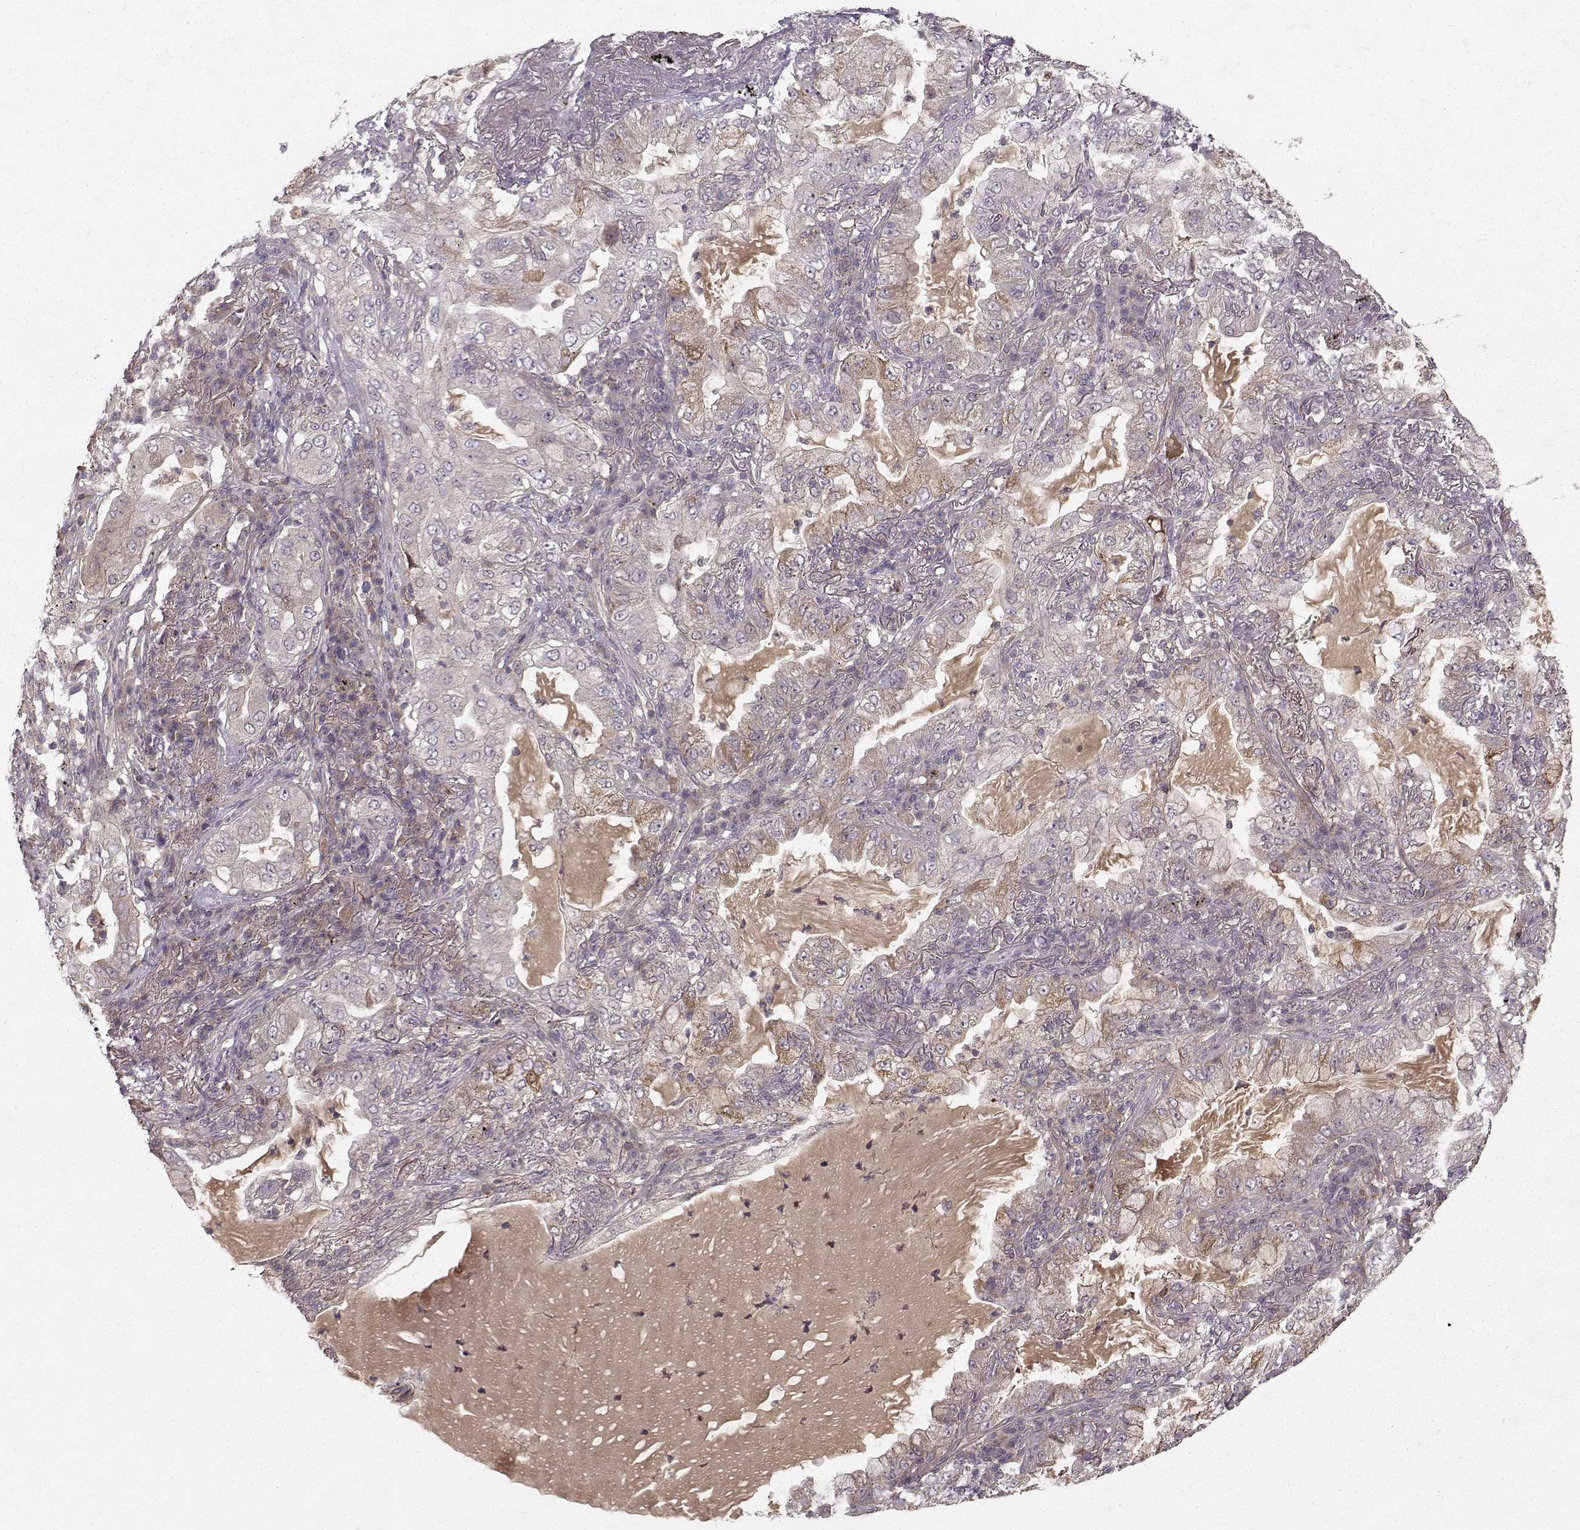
{"staining": {"intensity": "negative", "quantity": "none", "location": "none"}, "tissue": "lung cancer", "cell_type": "Tumor cells", "image_type": "cancer", "snomed": [{"axis": "morphology", "description": "Adenocarcinoma, NOS"}, {"axis": "topography", "description": "Lung"}], "caption": "DAB (3,3'-diaminobenzidine) immunohistochemical staining of lung cancer reveals no significant positivity in tumor cells.", "gene": "WNT6", "patient": {"sex": "female", "age": 73}}